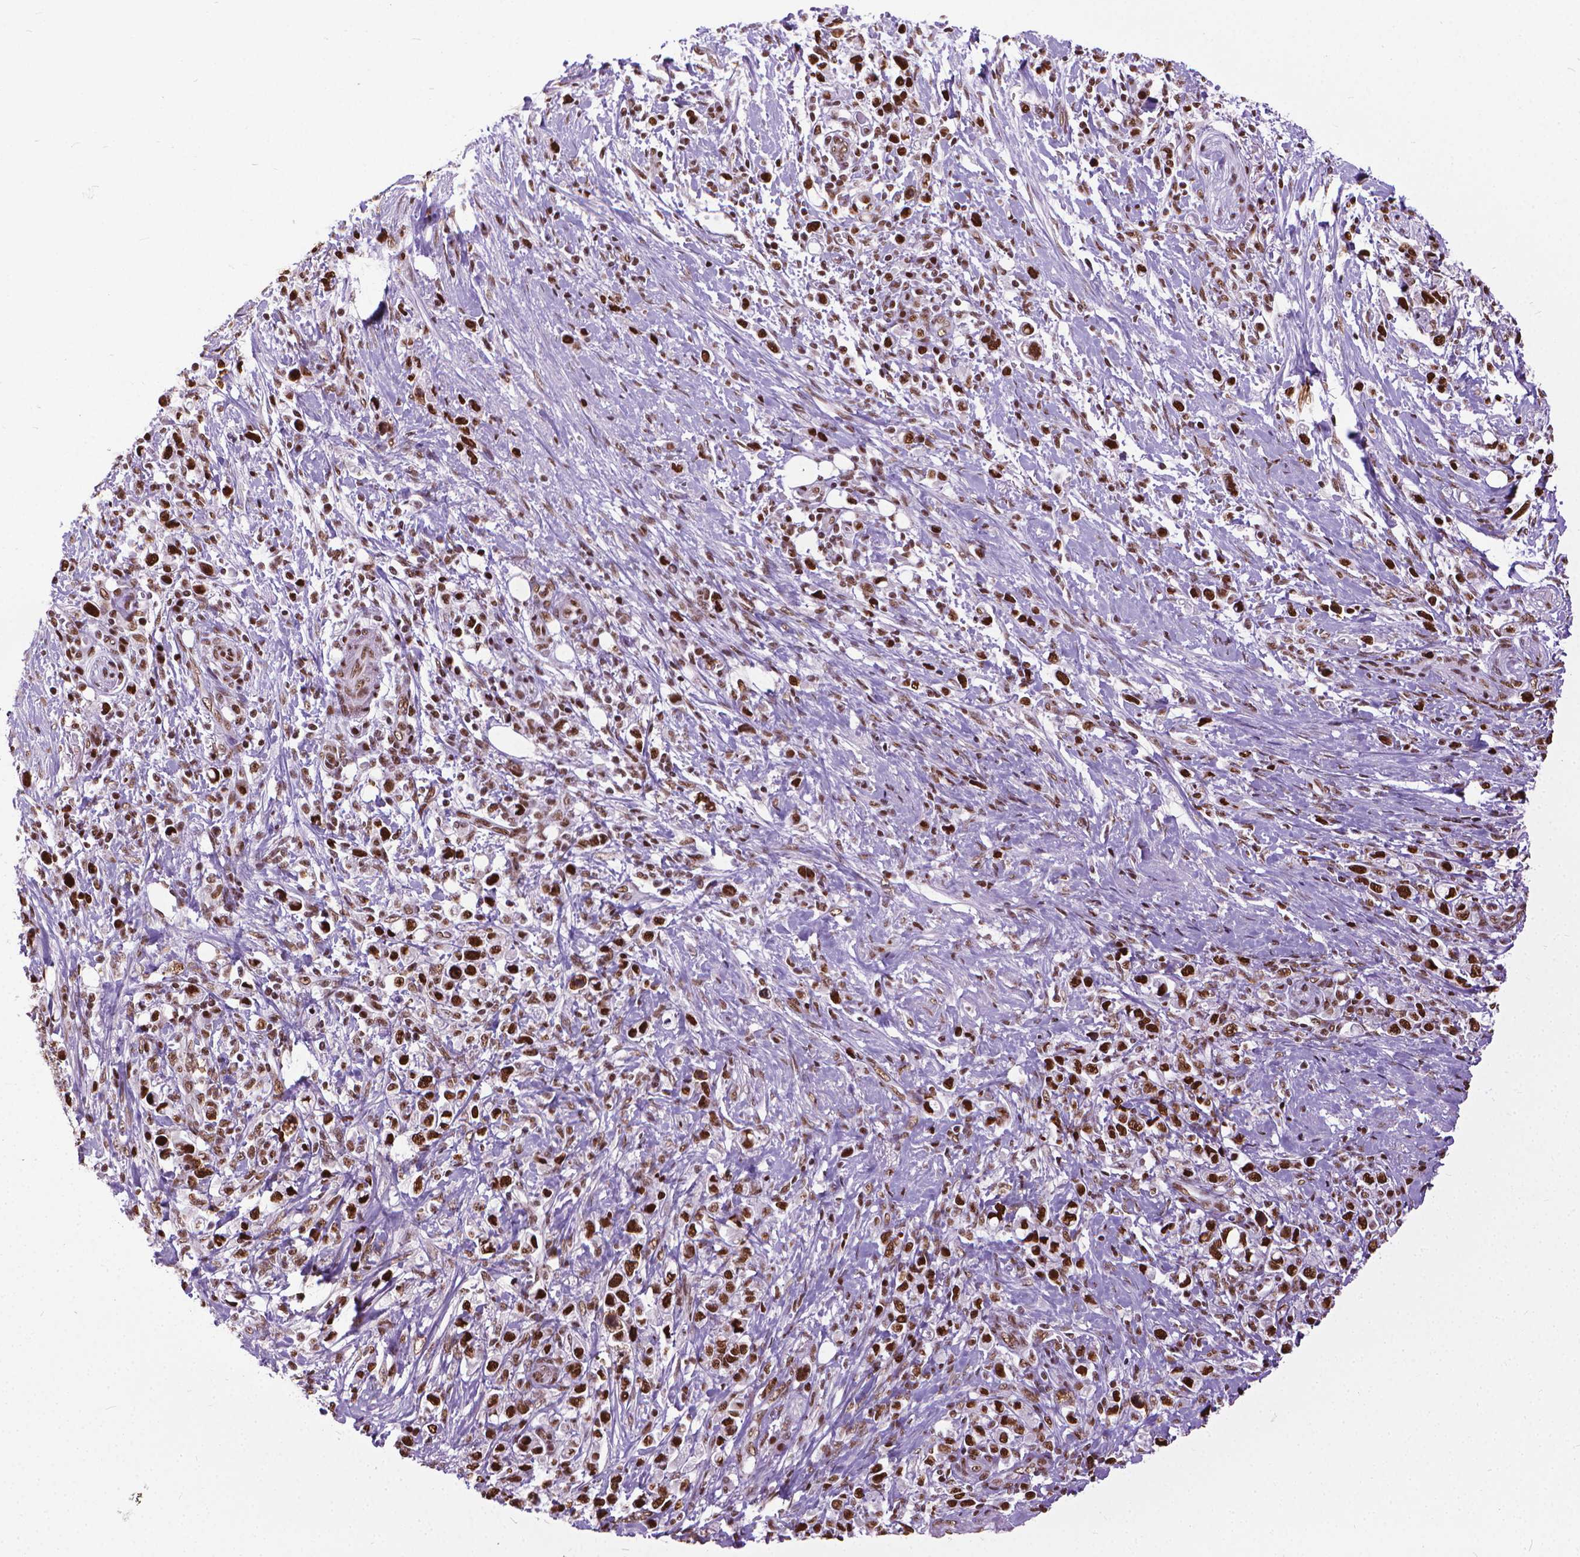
{"staining": {"intensity": "strong", "quantity": ">75%", "location": "nuclear"}, "tissue": "stomach cancer", "cell_type": "Tumor cells", "image_type": "cancer", "snomed": [{"axis": "morphology", "description": "Adenocarcinoma, NOS"}, {"axis": "topography", "description": "Stomach"}], "caption": "Immunohistochemical staining of human adenocarcinoma (stomach) shows strong nuclear protein expression in about >75% of tumor cells.", "gene": "AKAP8", "patient": {"sex": "male", "age": 63}}